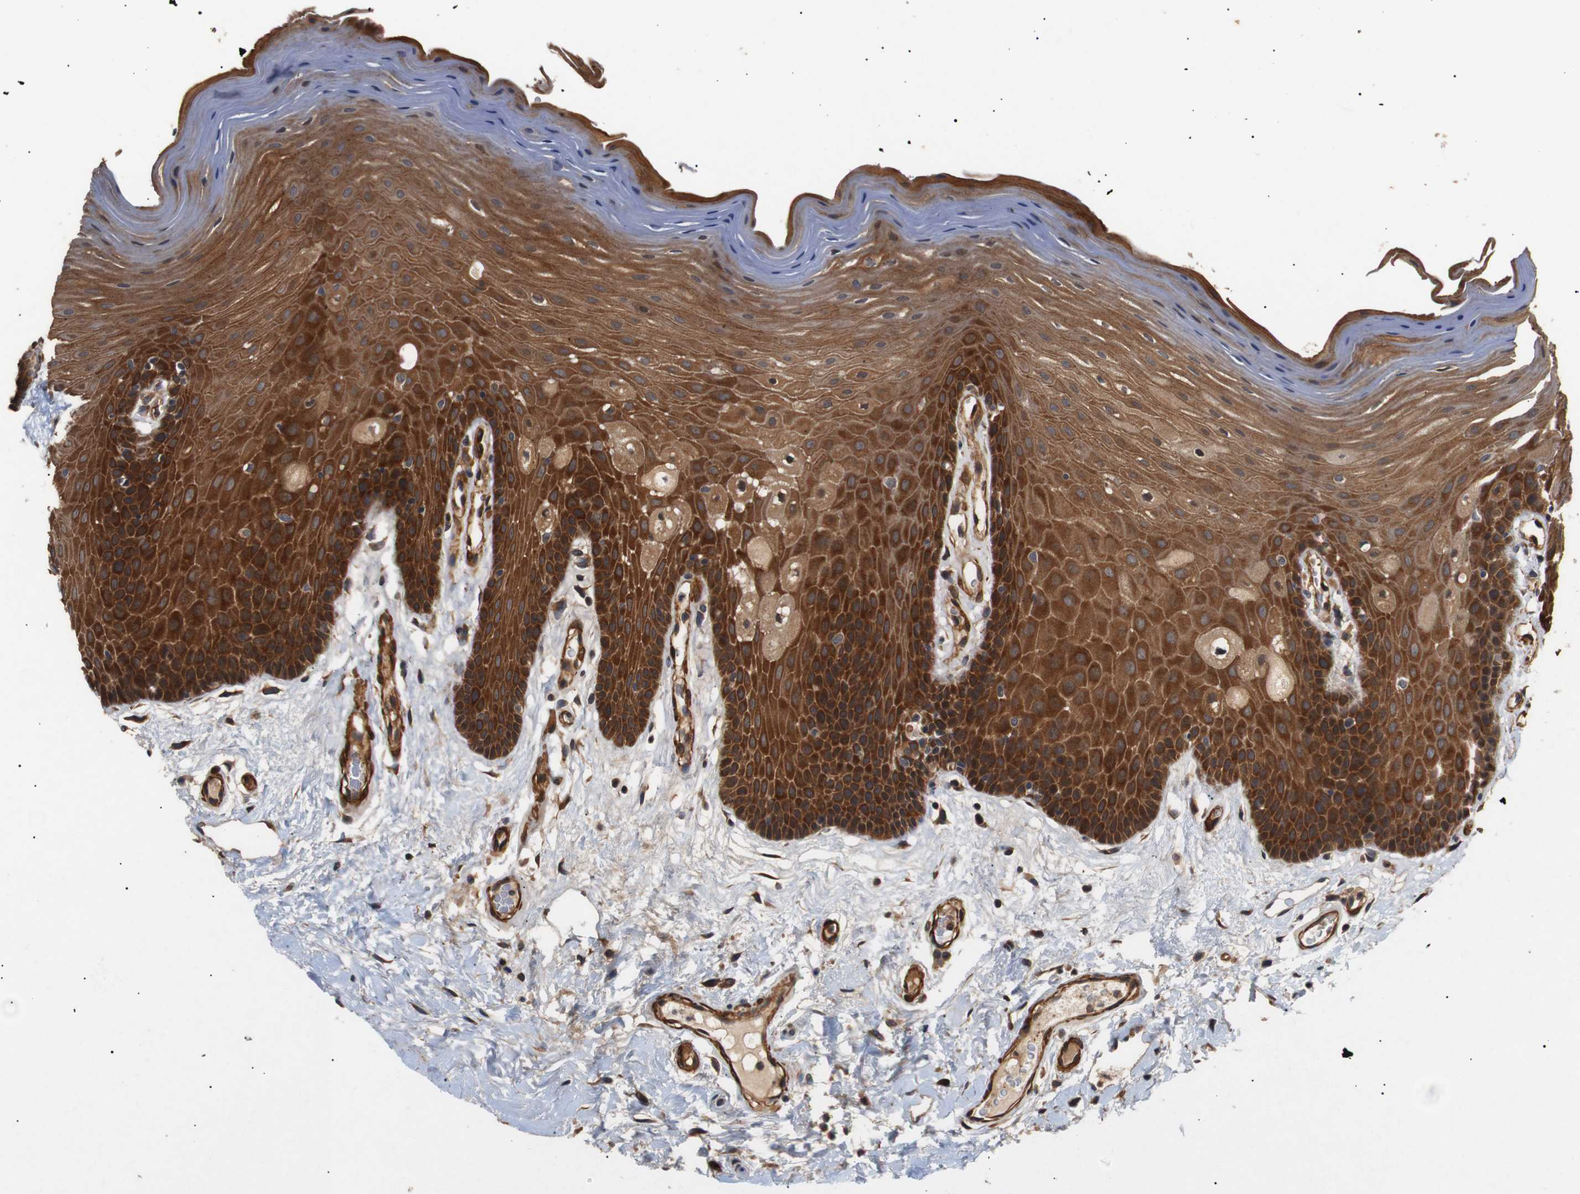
{"staining": {"intensity": "strong", "quantity": ">75%", "location": "cytoplasmic/membranous"}, "tissue": "oral mucosa", "cell_type": "Squamous epithelial cells", "image_type": "normal", "snomed": [{"axis": "morphology", "description": "Normal tissue, NOS"}, {"axis": "morphology", "description": "Squamous cell carcinoma, NOS"}, {"axis": "topography", "description": "Skeletal muscle"}, {"axis": "topography", "description": "Adipose tissue"}, {"axis": "topography", "description": "Vascular tissue"}, {"axis": "topography", "description": "Oral tissue"}, {"axis": "topography", "description": "Peripheral nerve tissue"}, {"axis": "topography", "description": "Head-Neck"}], "caption": "Squamous epithelial cells display high levels of strong cytoplasmic/membranous expression in about >75% of cells in normal human oral mucosa.", "gene": "PAWR", "patient": {"sex": "male", "age": 71}}